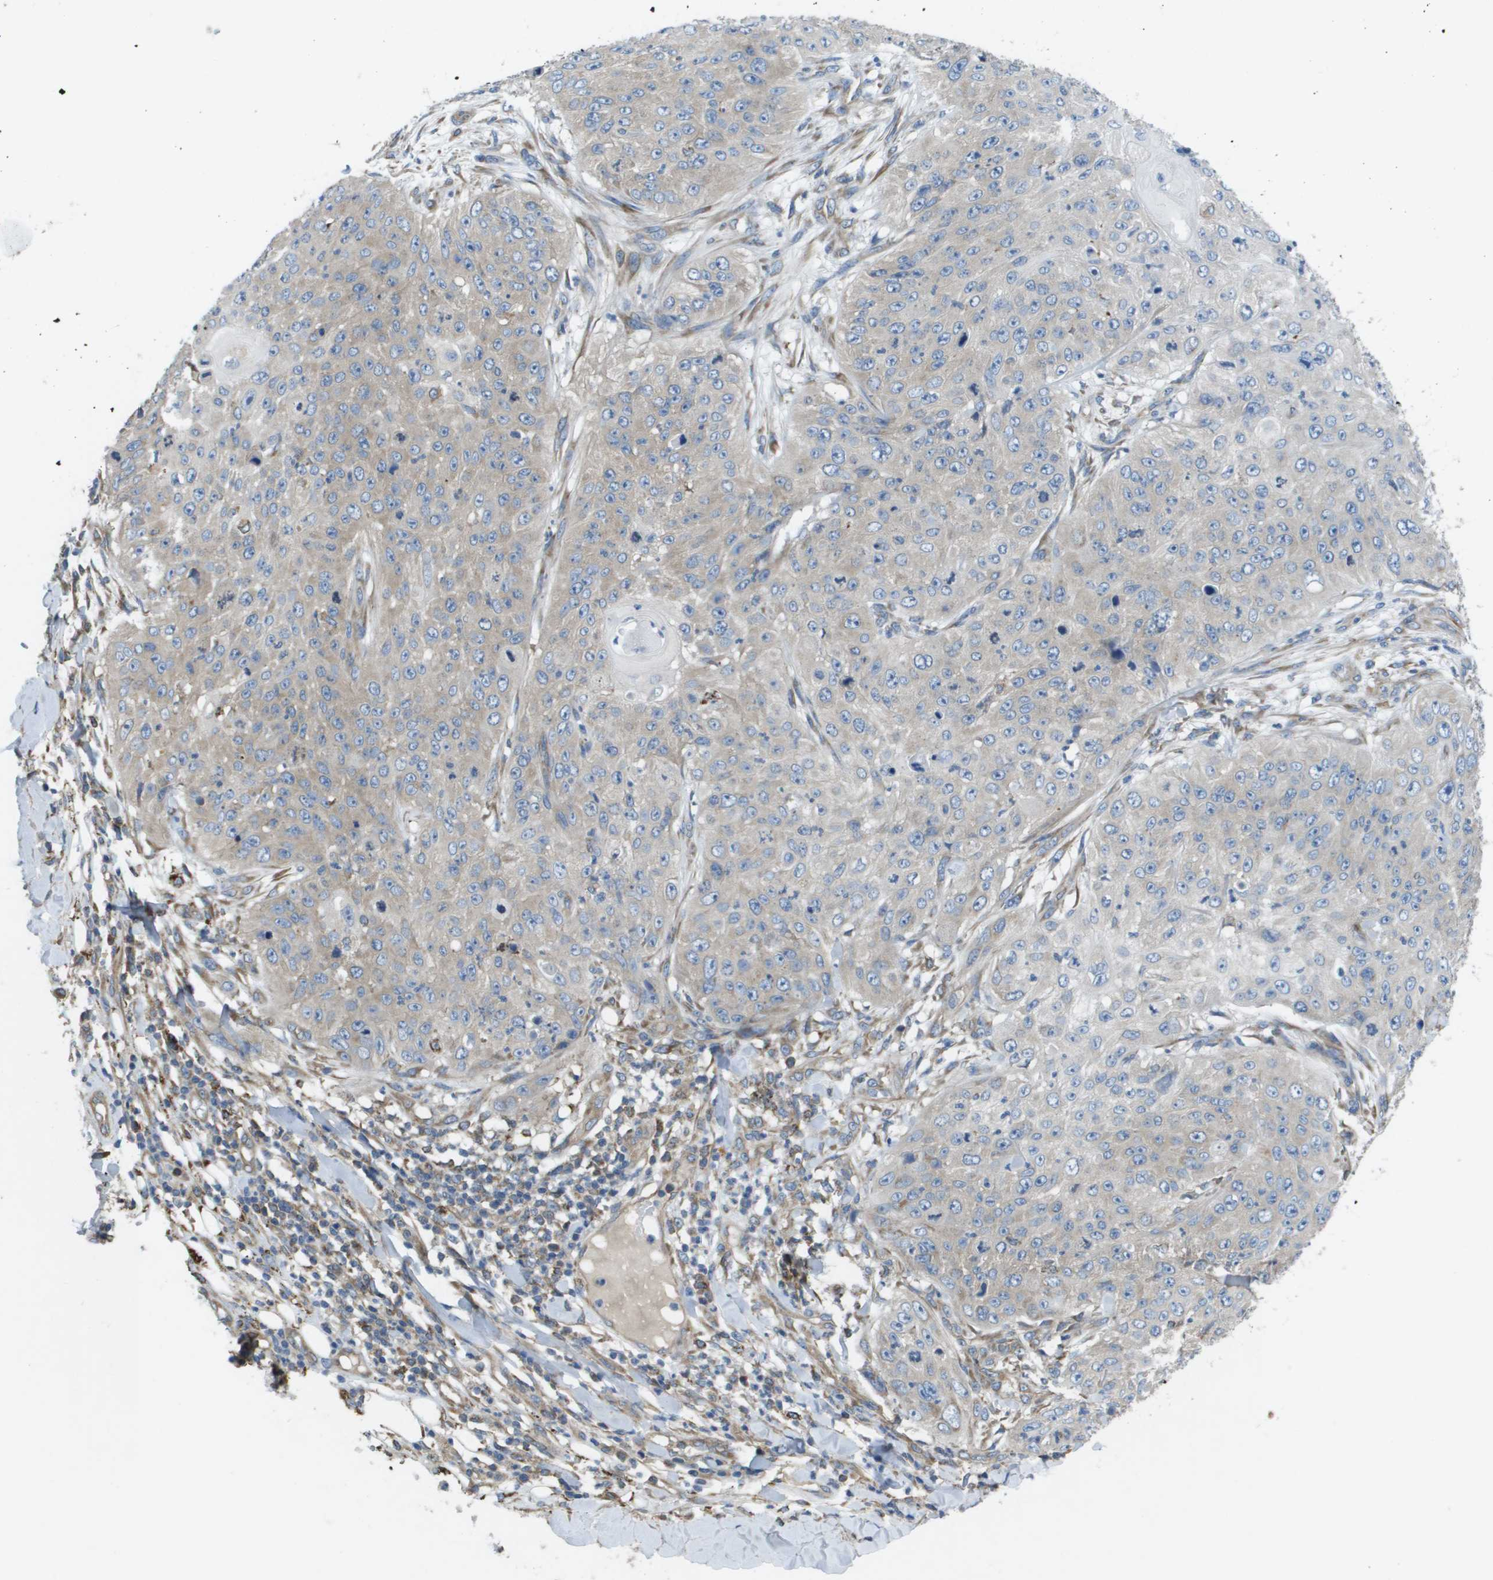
{"staining": {"intensity": "weak", "quantity": "<25%", "location": "cytoplasmic/membranous"}, "tissue": "skin cancer", "cell_type": "Tumor cells", "image_type": "cancer", "snomed": [{"axis": "morphology", "description": "Squamous cell carcinoma, NOS"}, {"axis": "topography", "description": "Skin"}], "caption": "Immunohistochemical staining of human skin cancer displays no significant expression in tumor cells.", "gene": "CLCN2", "patient": {"sex": "female", "age": 80}}